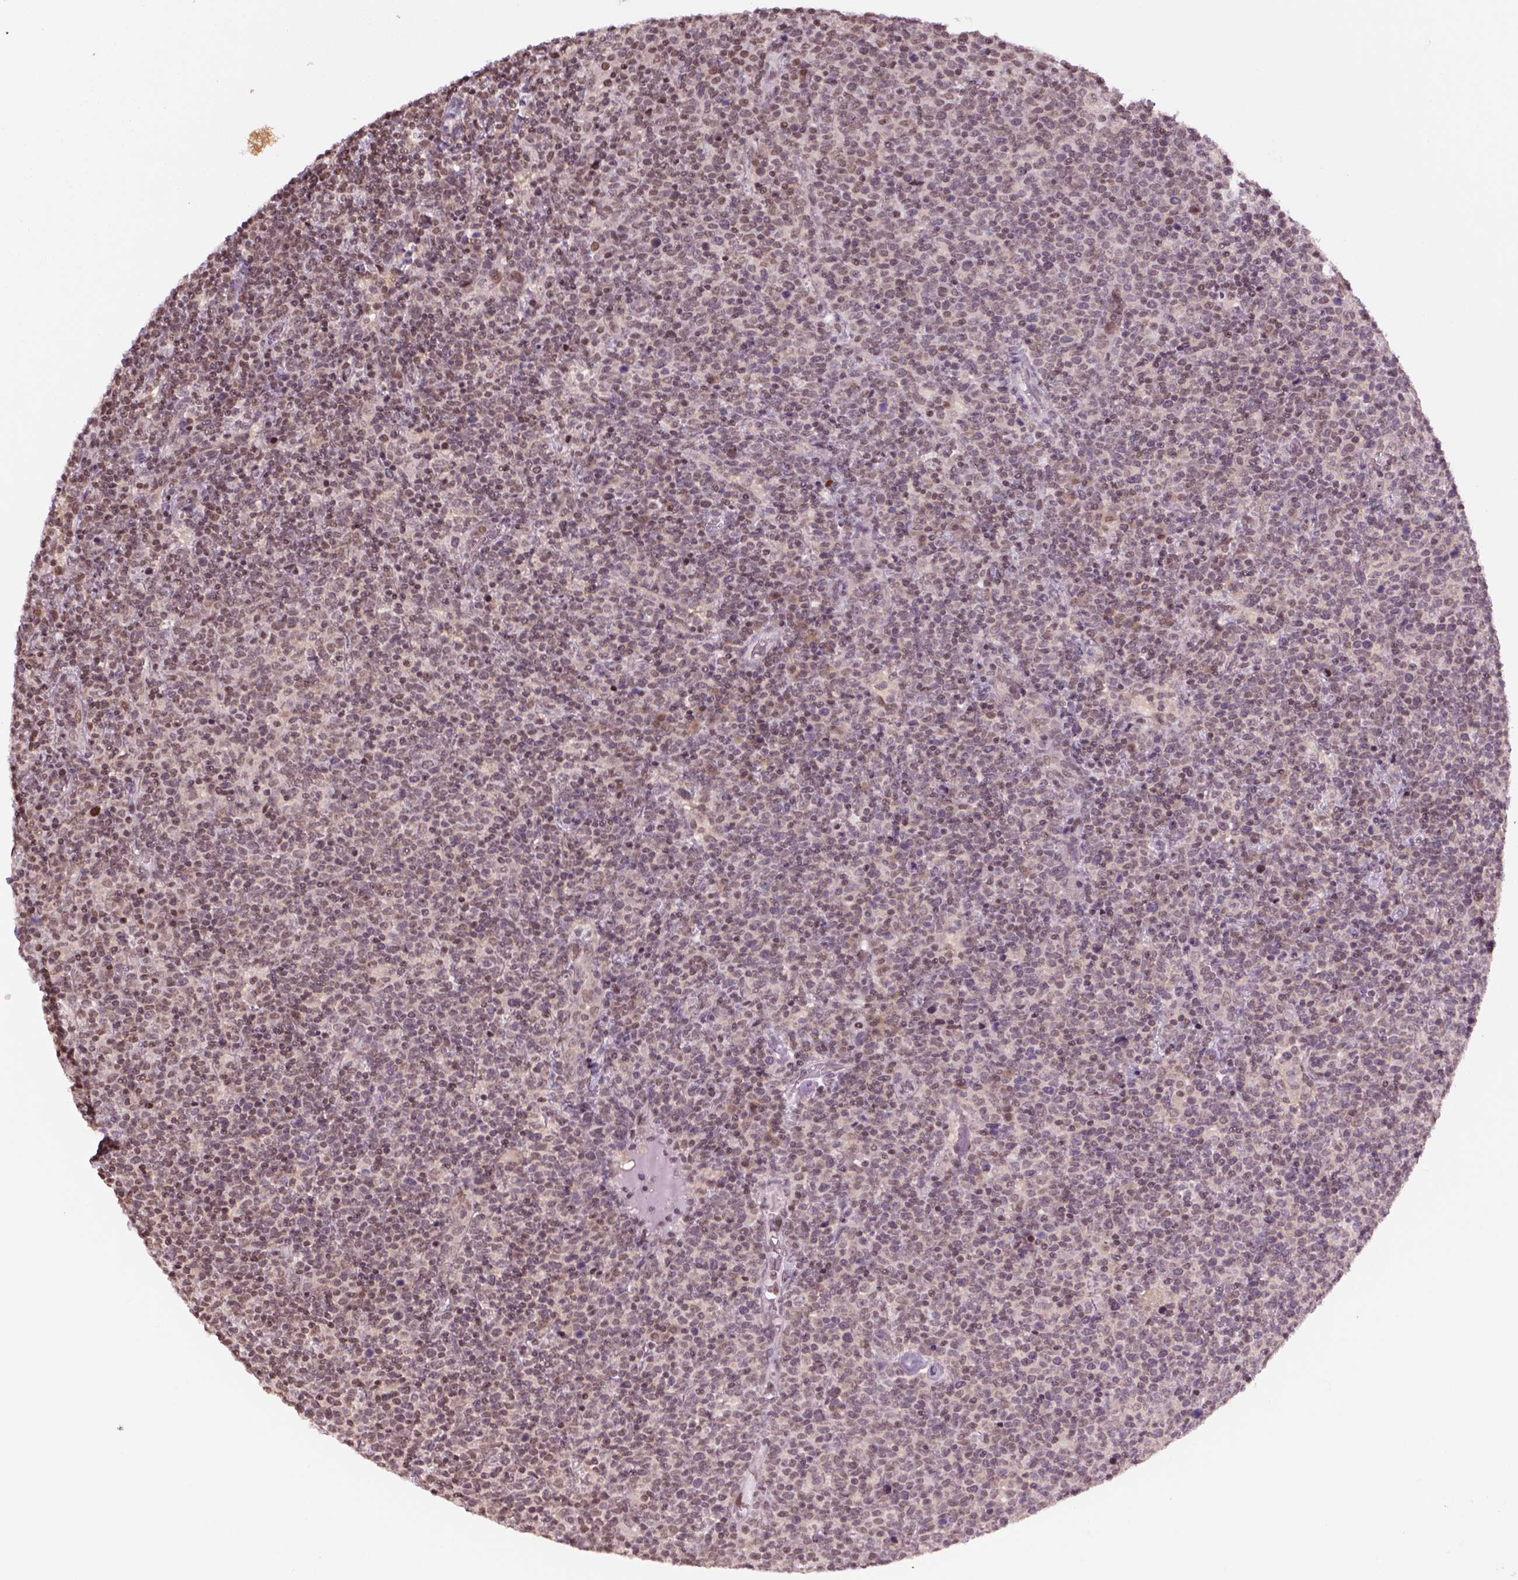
{"staining": {"intensity": "weak", "quantity": "25%-75%", "location": "nuclear"}, "tissue": "lymphoma", "cell_type": "Tumor cells", "image_type": "cancer", "snomed": [{"axis": "morphology", "description": "Malignant lymphoma, non-Hodgkin's type, High grade"}, {"axis": "topography", "description": "Lymph node"}], "caption": "A histopathology image showing weak nuclear expression in about 25%-75% of tumor cells in lymphoma, as visualized by brown immunohistochemical staining.", "gene": "GOT1", "patient": {"sex": "male", "age": 61}}